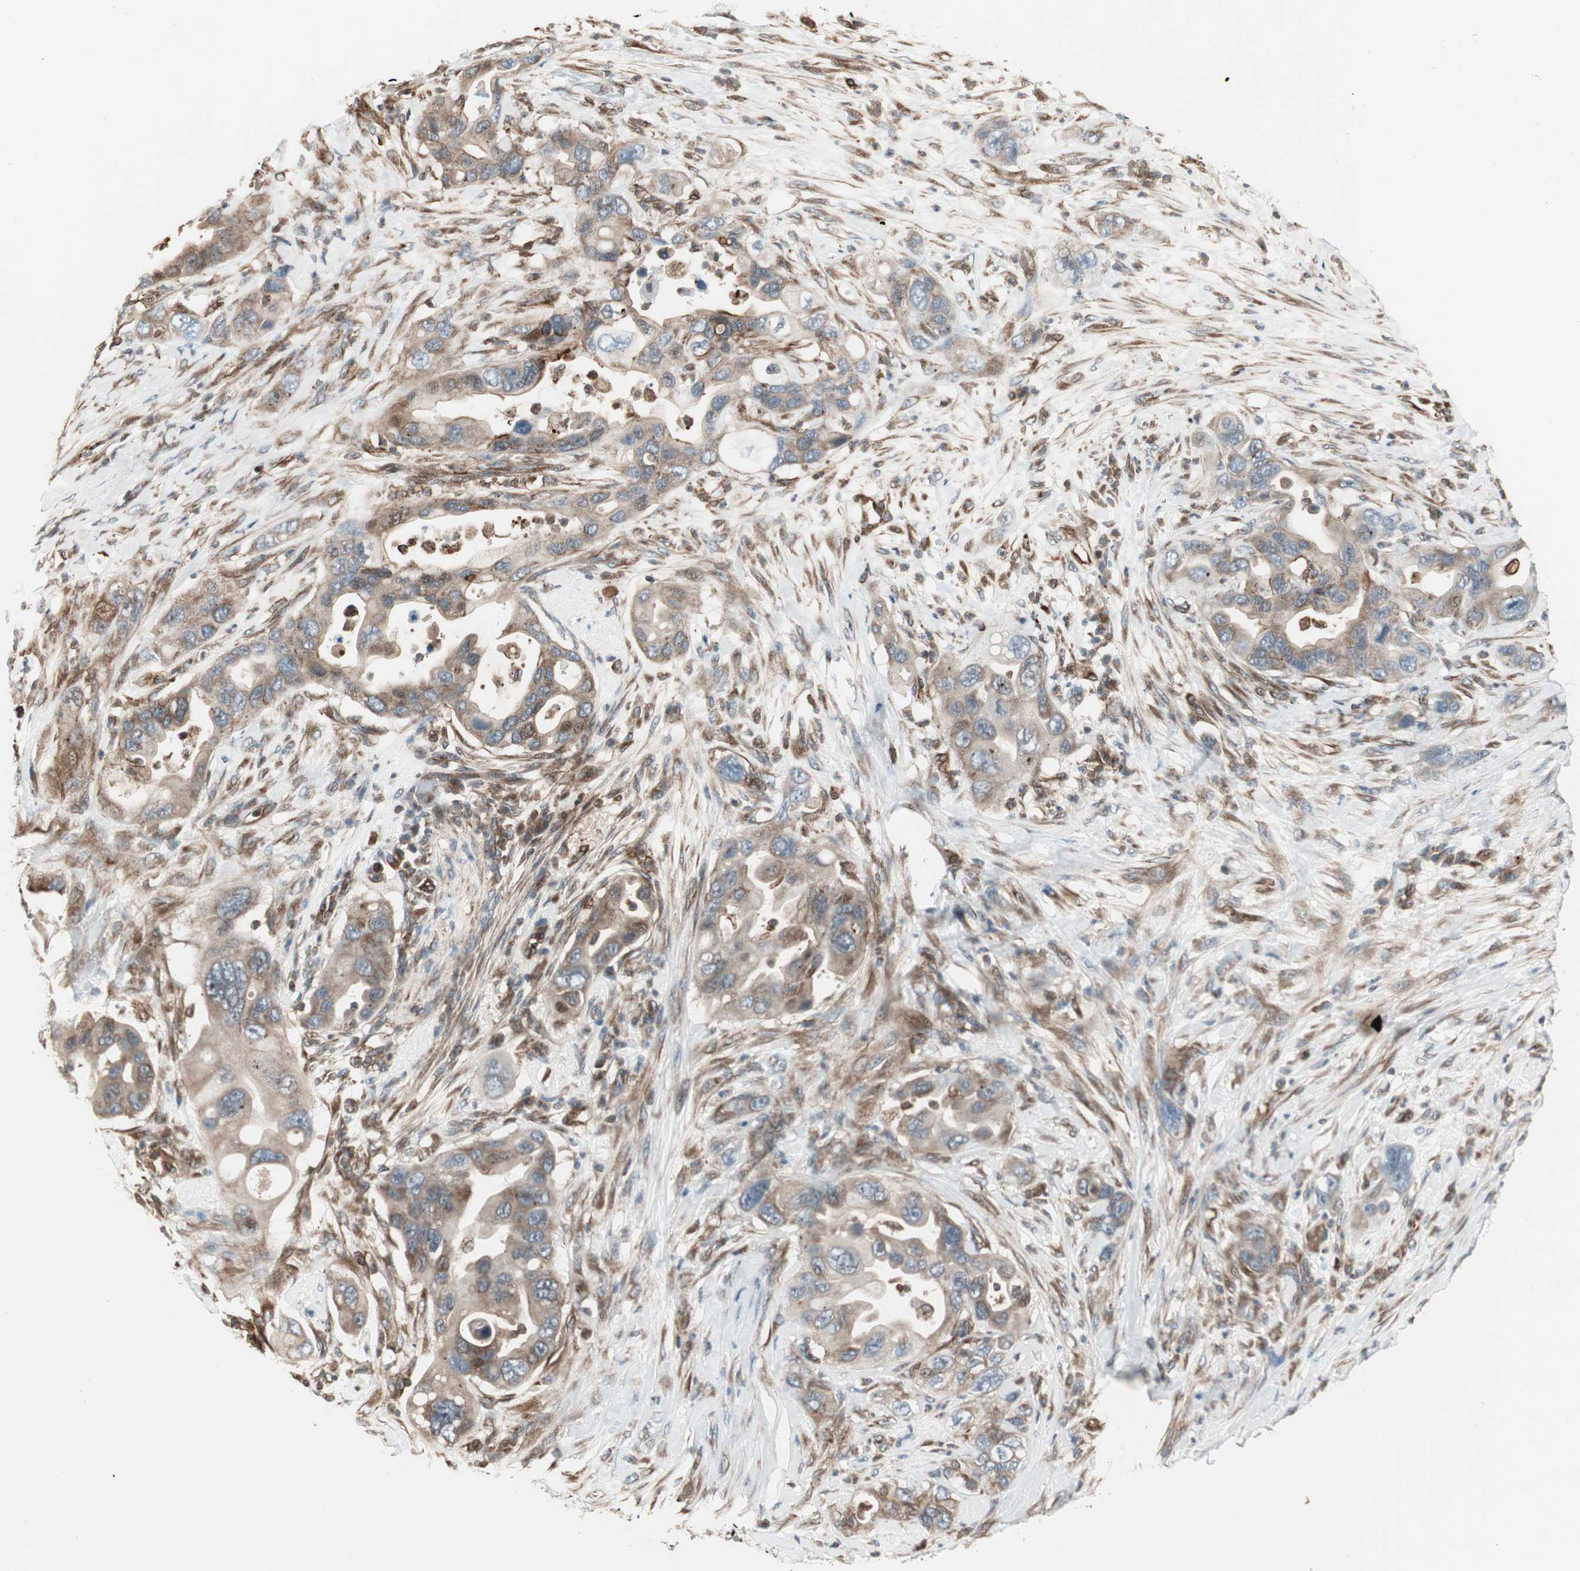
{"staining": {"intensity": "weak", "quantity": ">75%", "location": "cytoplasmic/membranous"}, "tissue": "pancreatic cancer", "cell_type": "Tumor cells", "image_type": "cancer", "snomed": [{"axis": "morphology", "description": "Adenocarcinoma, NOS"}, {"axis": "topography", "description": "Pancreas"}], "caption": "Immunohistochemical staining of human pancreatic adenocarcinoma exhibits weak cytoplasmic/membranous protein expression in approximately >75% of tumor cells.", "gene": "MAD2L2", "patient": {"sex": "female", "age": 71}}